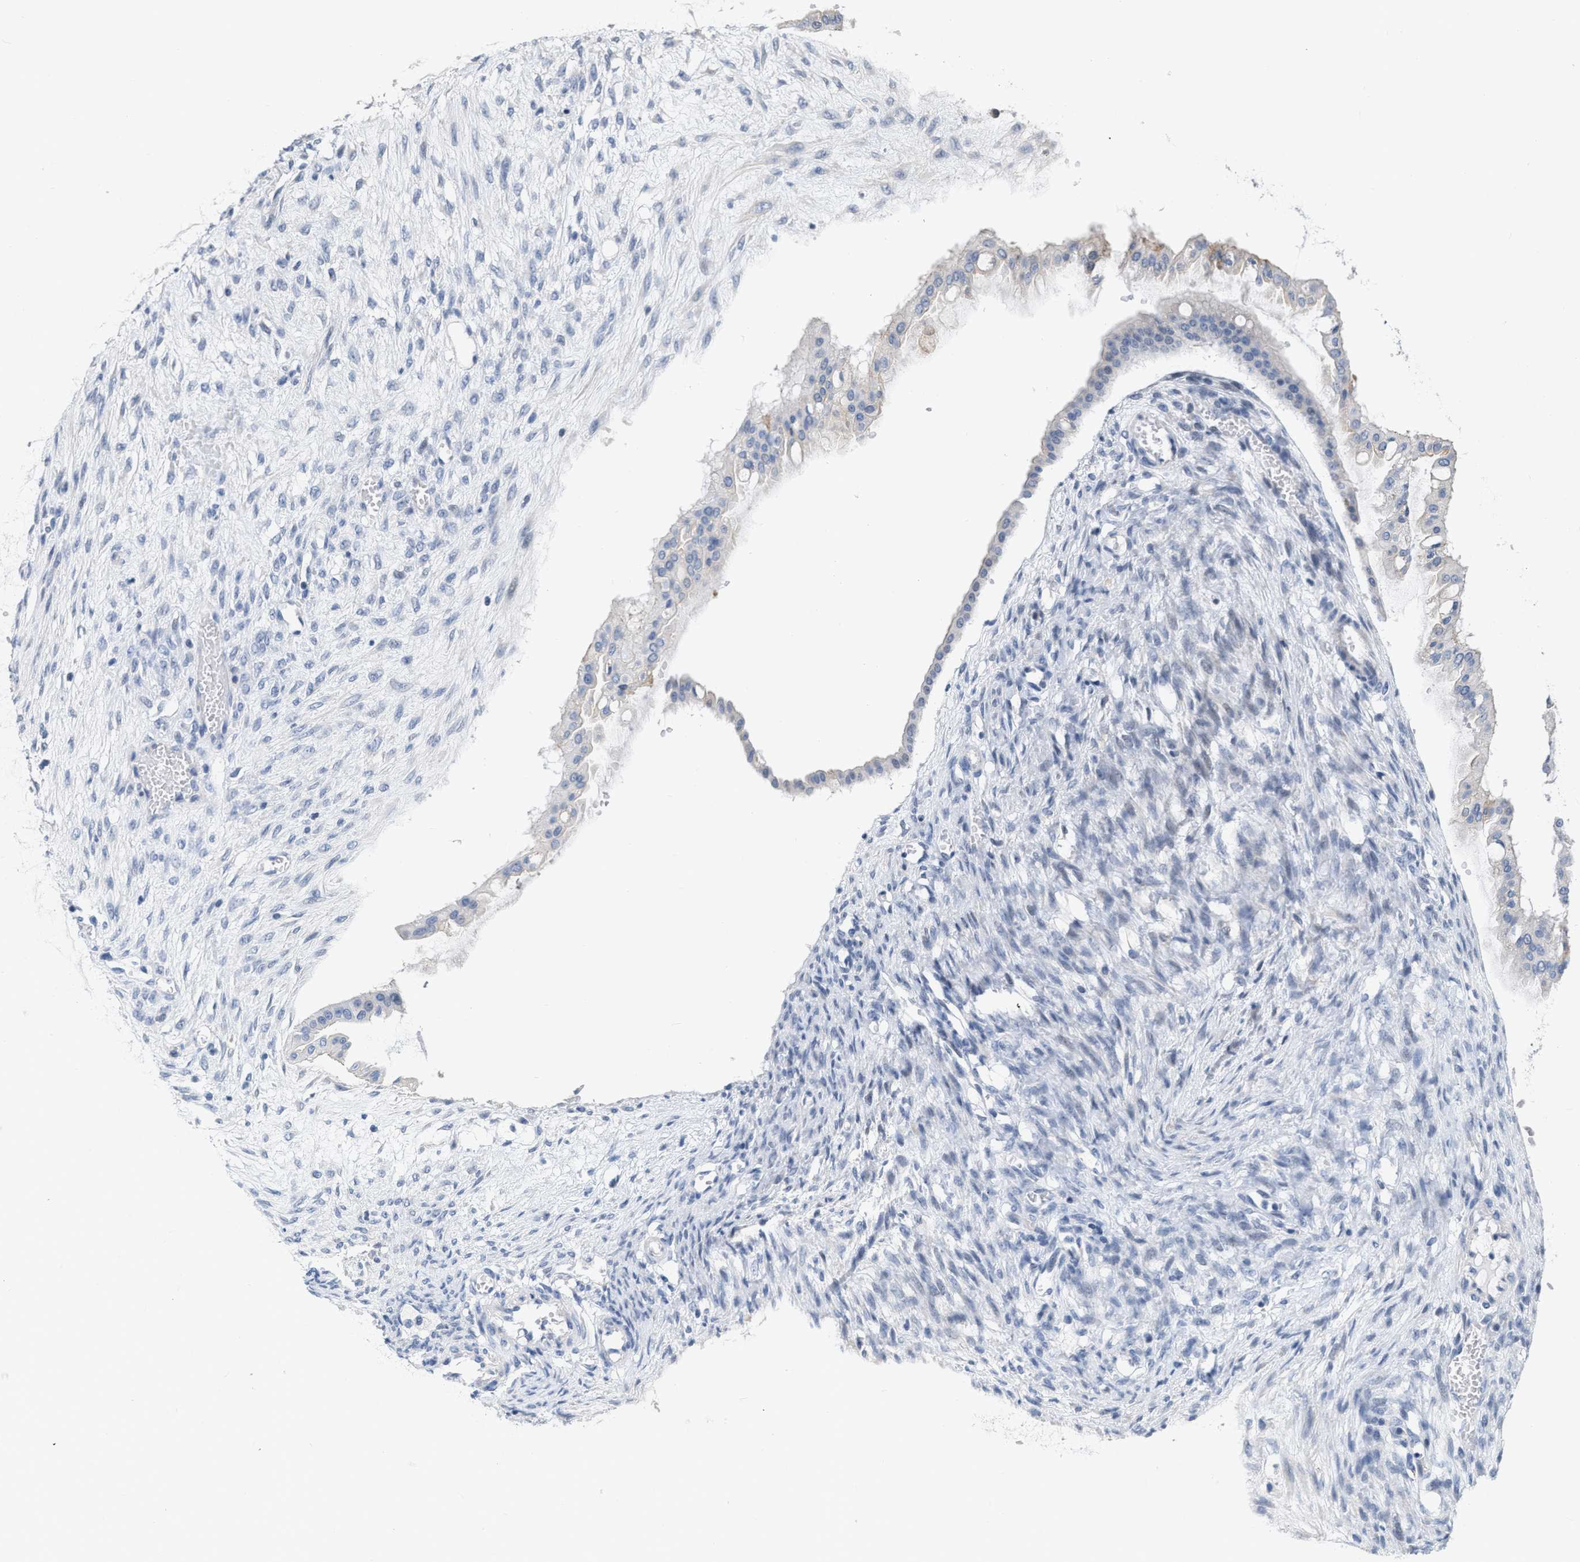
{"staining": {"intensity": "negative", "quantity": "none", "location": "none"}, "tissue": "ovarian cancer", "cell_type": "Tumor cells", "image_type": "cancer", "snomed": [{"axis": "morphology", "description": "Cystadenocarcinoma, mucinous, NOS"}, {"axis": "topography", "description": "Ovary"}], "caption": "Immunohistochemistry (IHC) of ovarian mucinous cystadenocarcinoma reveals no expression in tumor cells. (DAB (3,3'-diaminobenzidine) immunohistochemistry, high magnification).", "gene": "CRYM", "patient": {"sex": "female", "age": 73}}